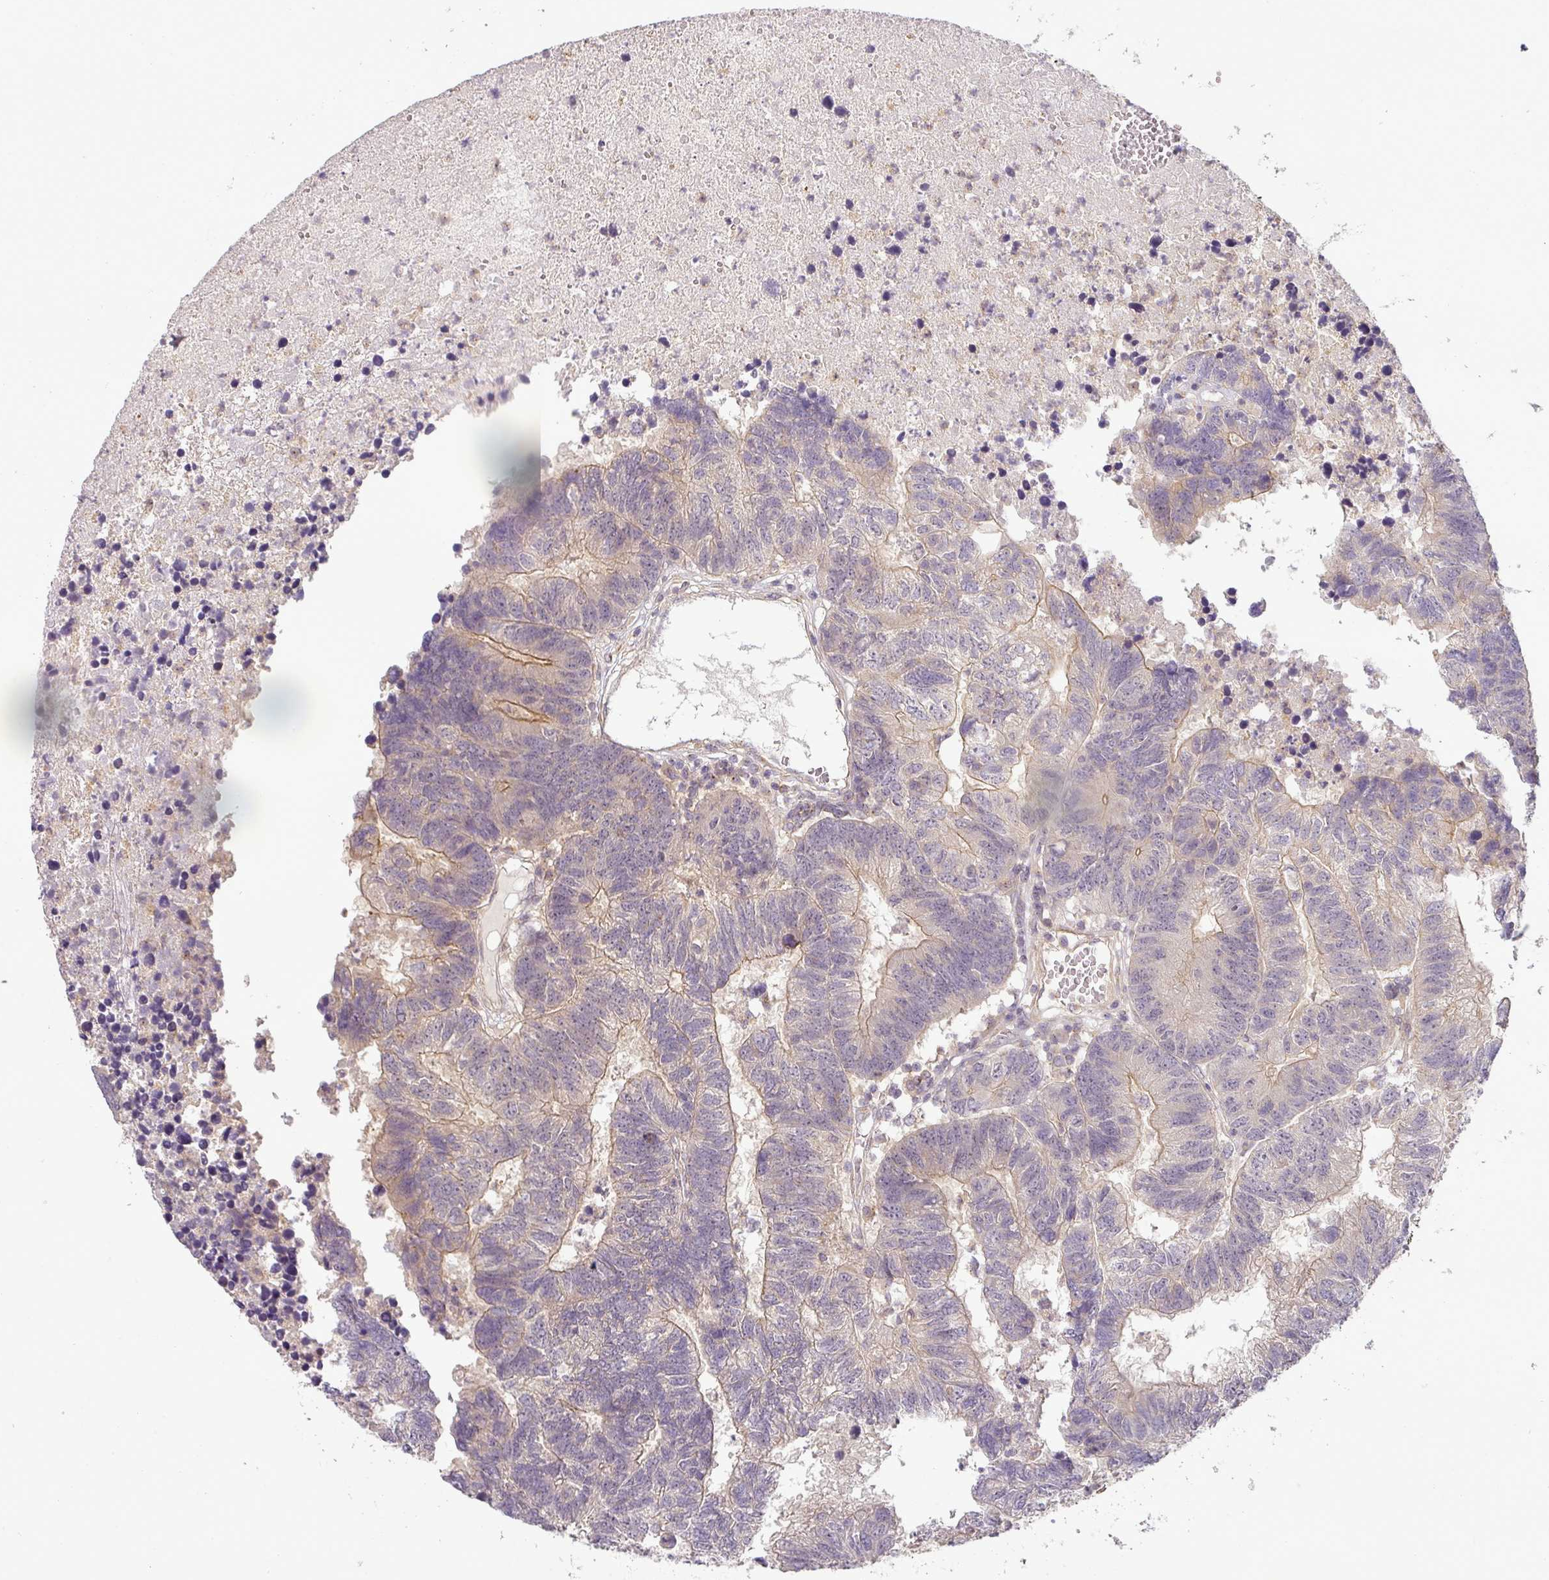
{"staining": {"intensity": "weak", "quantity": "25%-75%", "location": "cytoplasmic/membranous"}, "tissue": "colorectal cancer", "cell_type": "Tumor cells", "image_type": "cancer", "snomed": [{"axis": "morphology", "description": "Adenocarcinoma, NOS"}, {"axis": "topography", "description": "Colon"}], "caption": "Immunohistochemical staining of human colorectal adenocarcinoma exhibits low levels of weak cytoplasmic/membranous protein expression in approximately 25%-75% of tumor cells.", "gene": "NIN", "patient": {"sex": "female", "age": 48}}